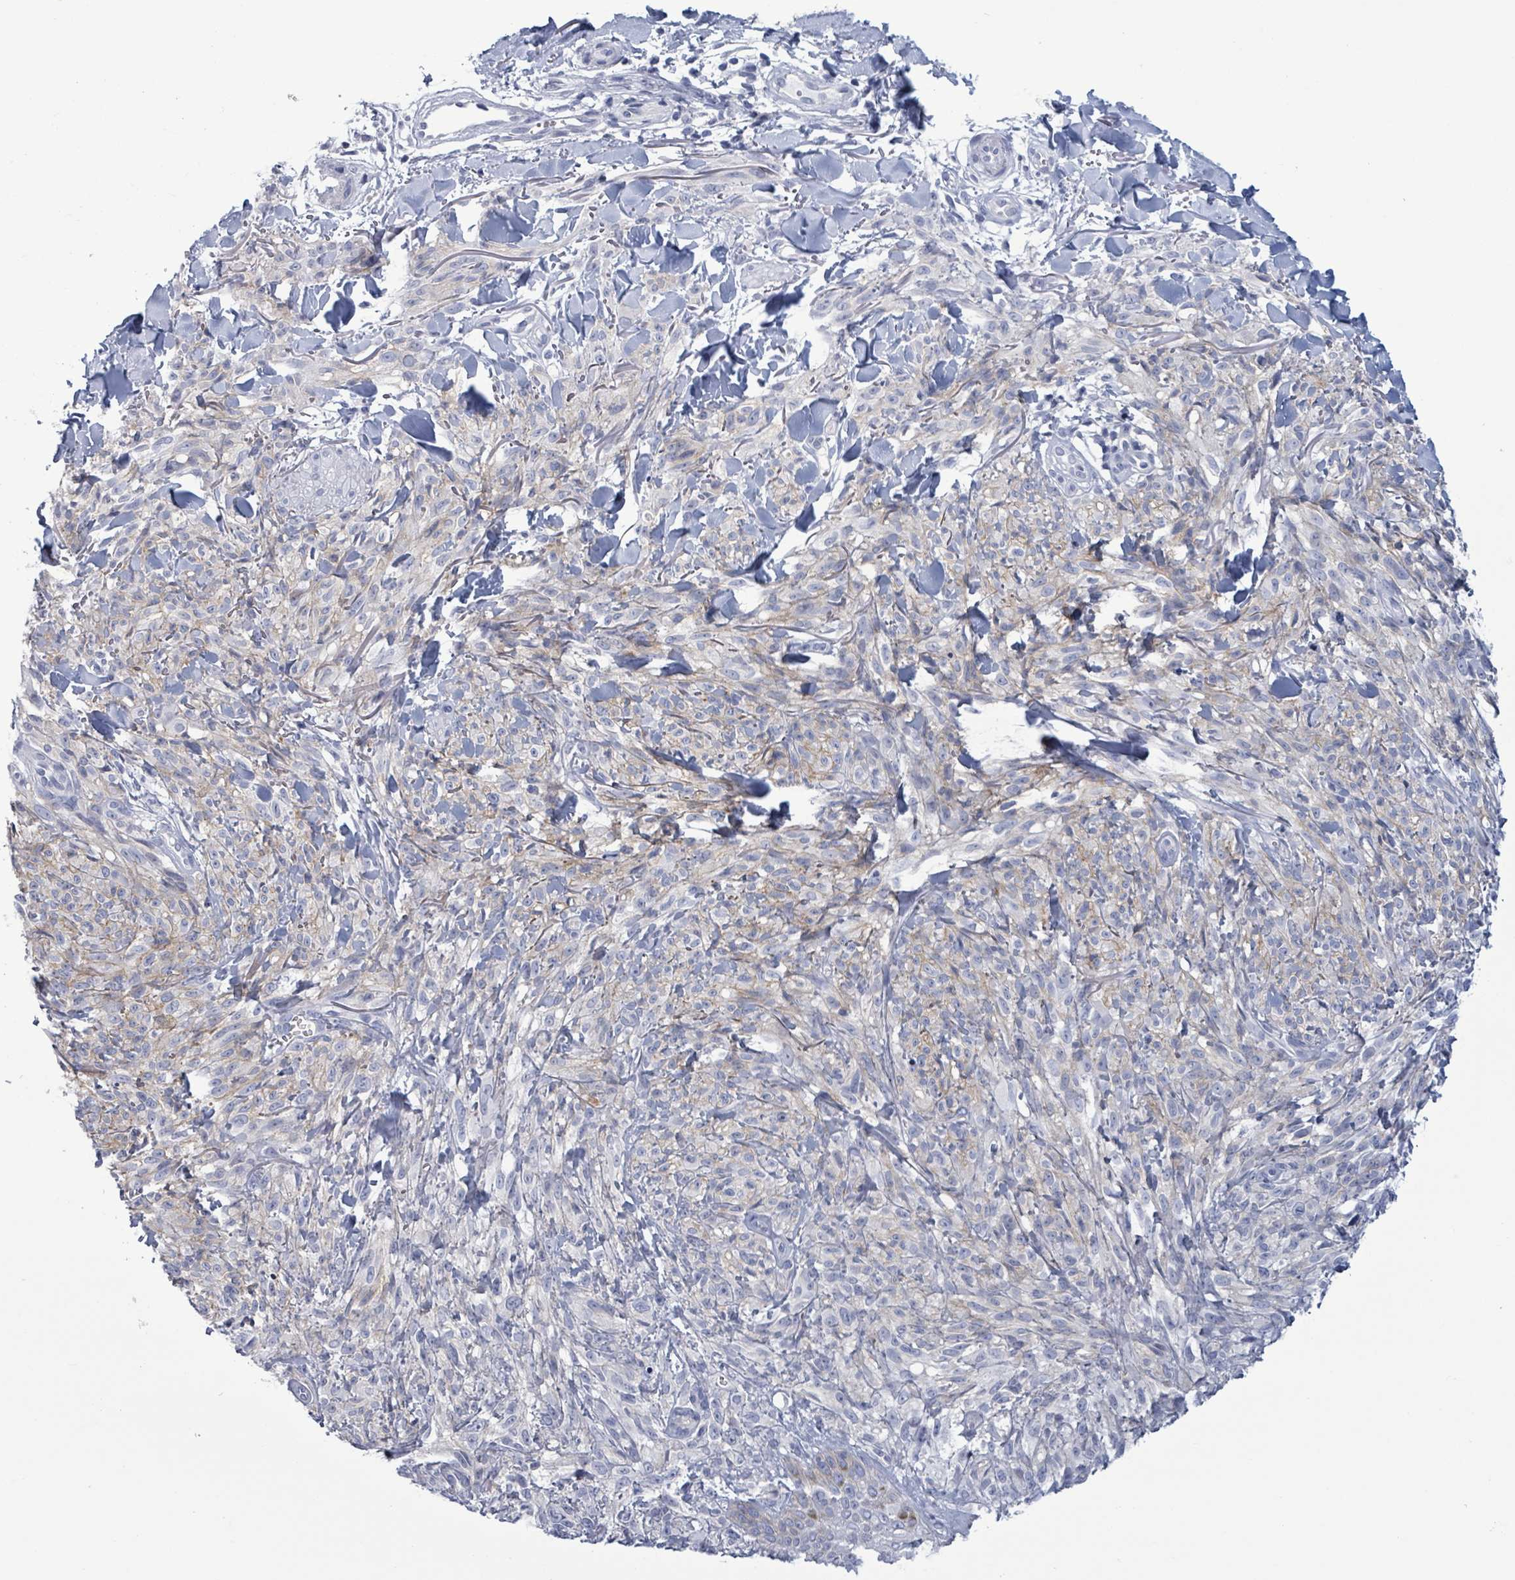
{"staining": {"intensity": "negative", "quantity": "none", "location": "none"}, "tissue": "melanoma", "cell_type": "Tumor cells", "image_type": "cancer", "snomed": [{"axis": "morphology", "description": "Malignant melanoma, NOS"}, {"axis": "topography", "description": "Skin of forearm"}], "caption": "Protein analysis of malignant melanoma reveals no significant staining in tumor cells.", "gene": "BSG", "patient": {"sex": "female", "age": 65}}